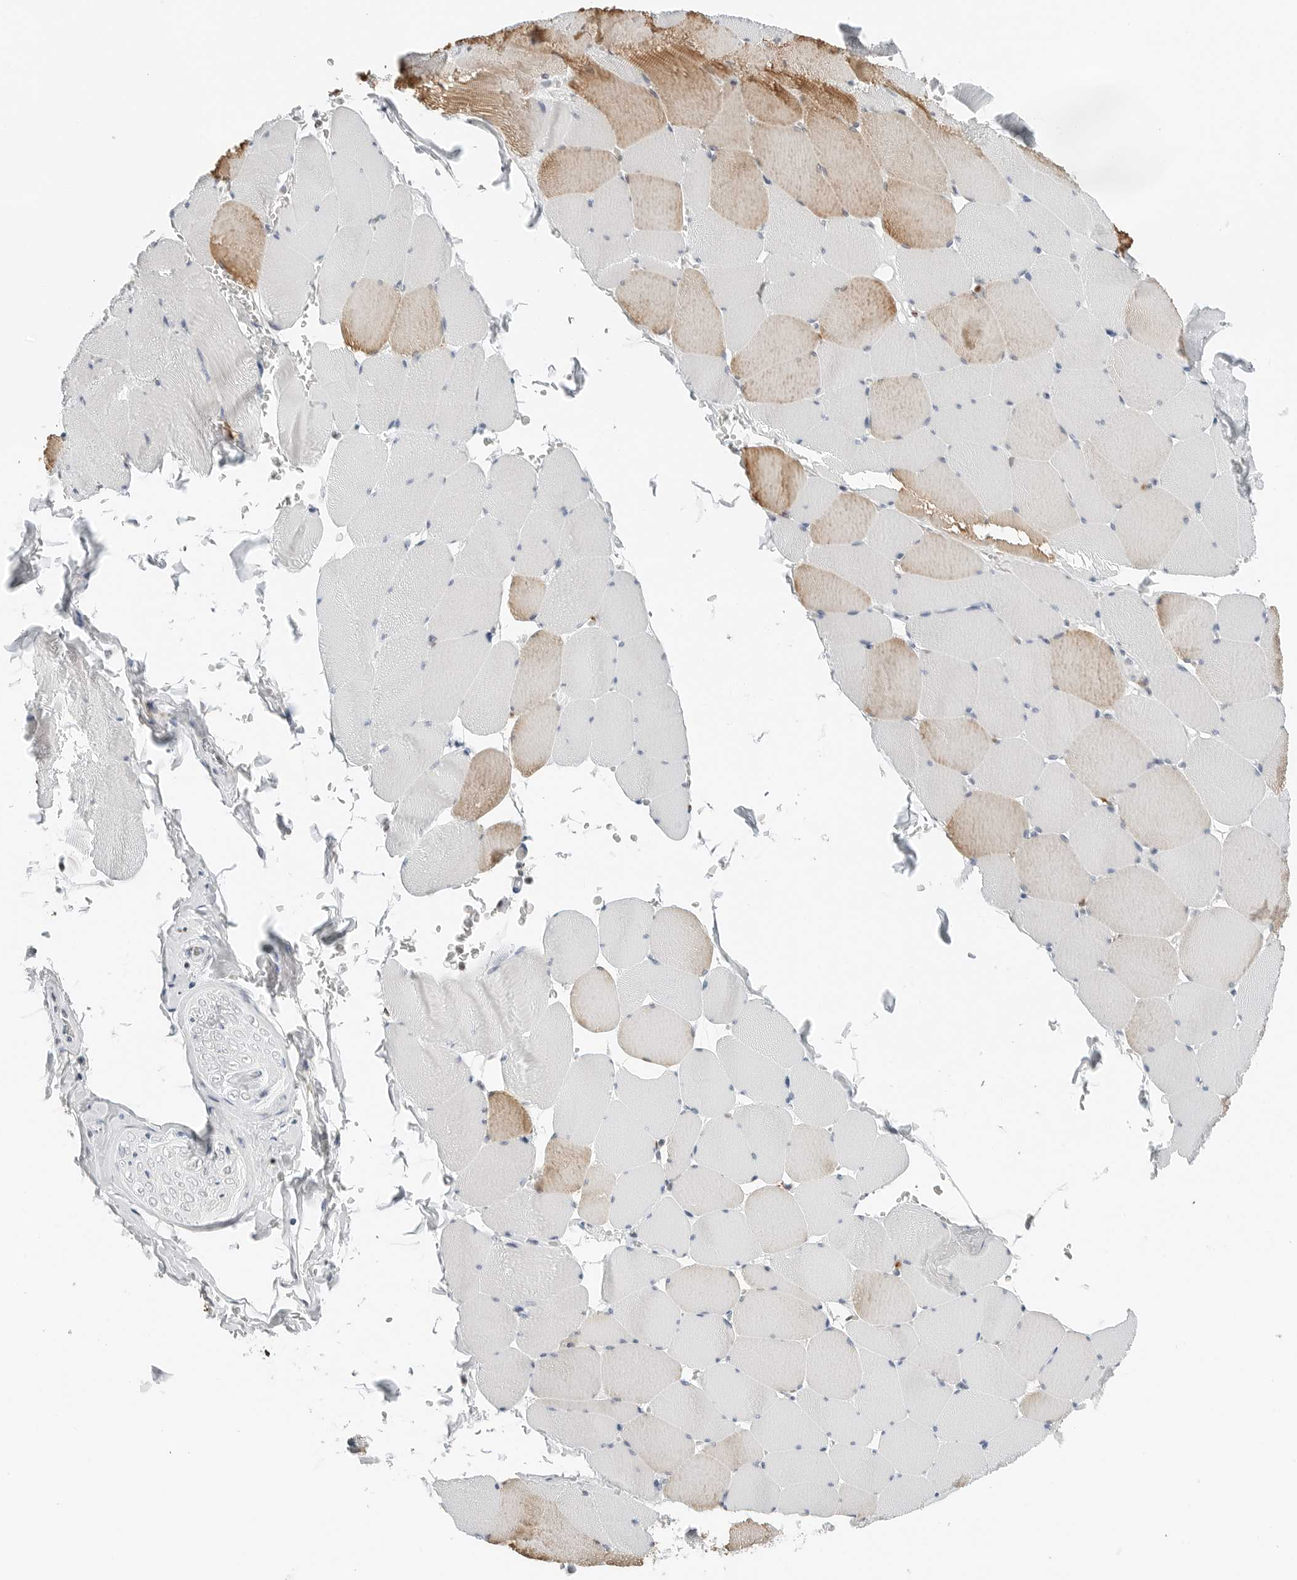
{"staining": {"intensity": "moderate", "quantity": "25%-75%", "location": "cytoplasmic/membranous"}, "tissue": "skeletal muscle", "cell_type": "Myocytes", "image_type": "normal", "snomed": [{"axis": "morphology", "description": "Normal tissue, NOS"}, {"axis": "topography", "description": "Skeletal muscle"}], "caption": "Protein expression analysis of normal human skeletal muscle reveals moderate cytoplasmic/membranous staining in about 25%-75% of myocytes.", "gene": "P4HA2", "patient": {"sex": "male", "age": 62}}